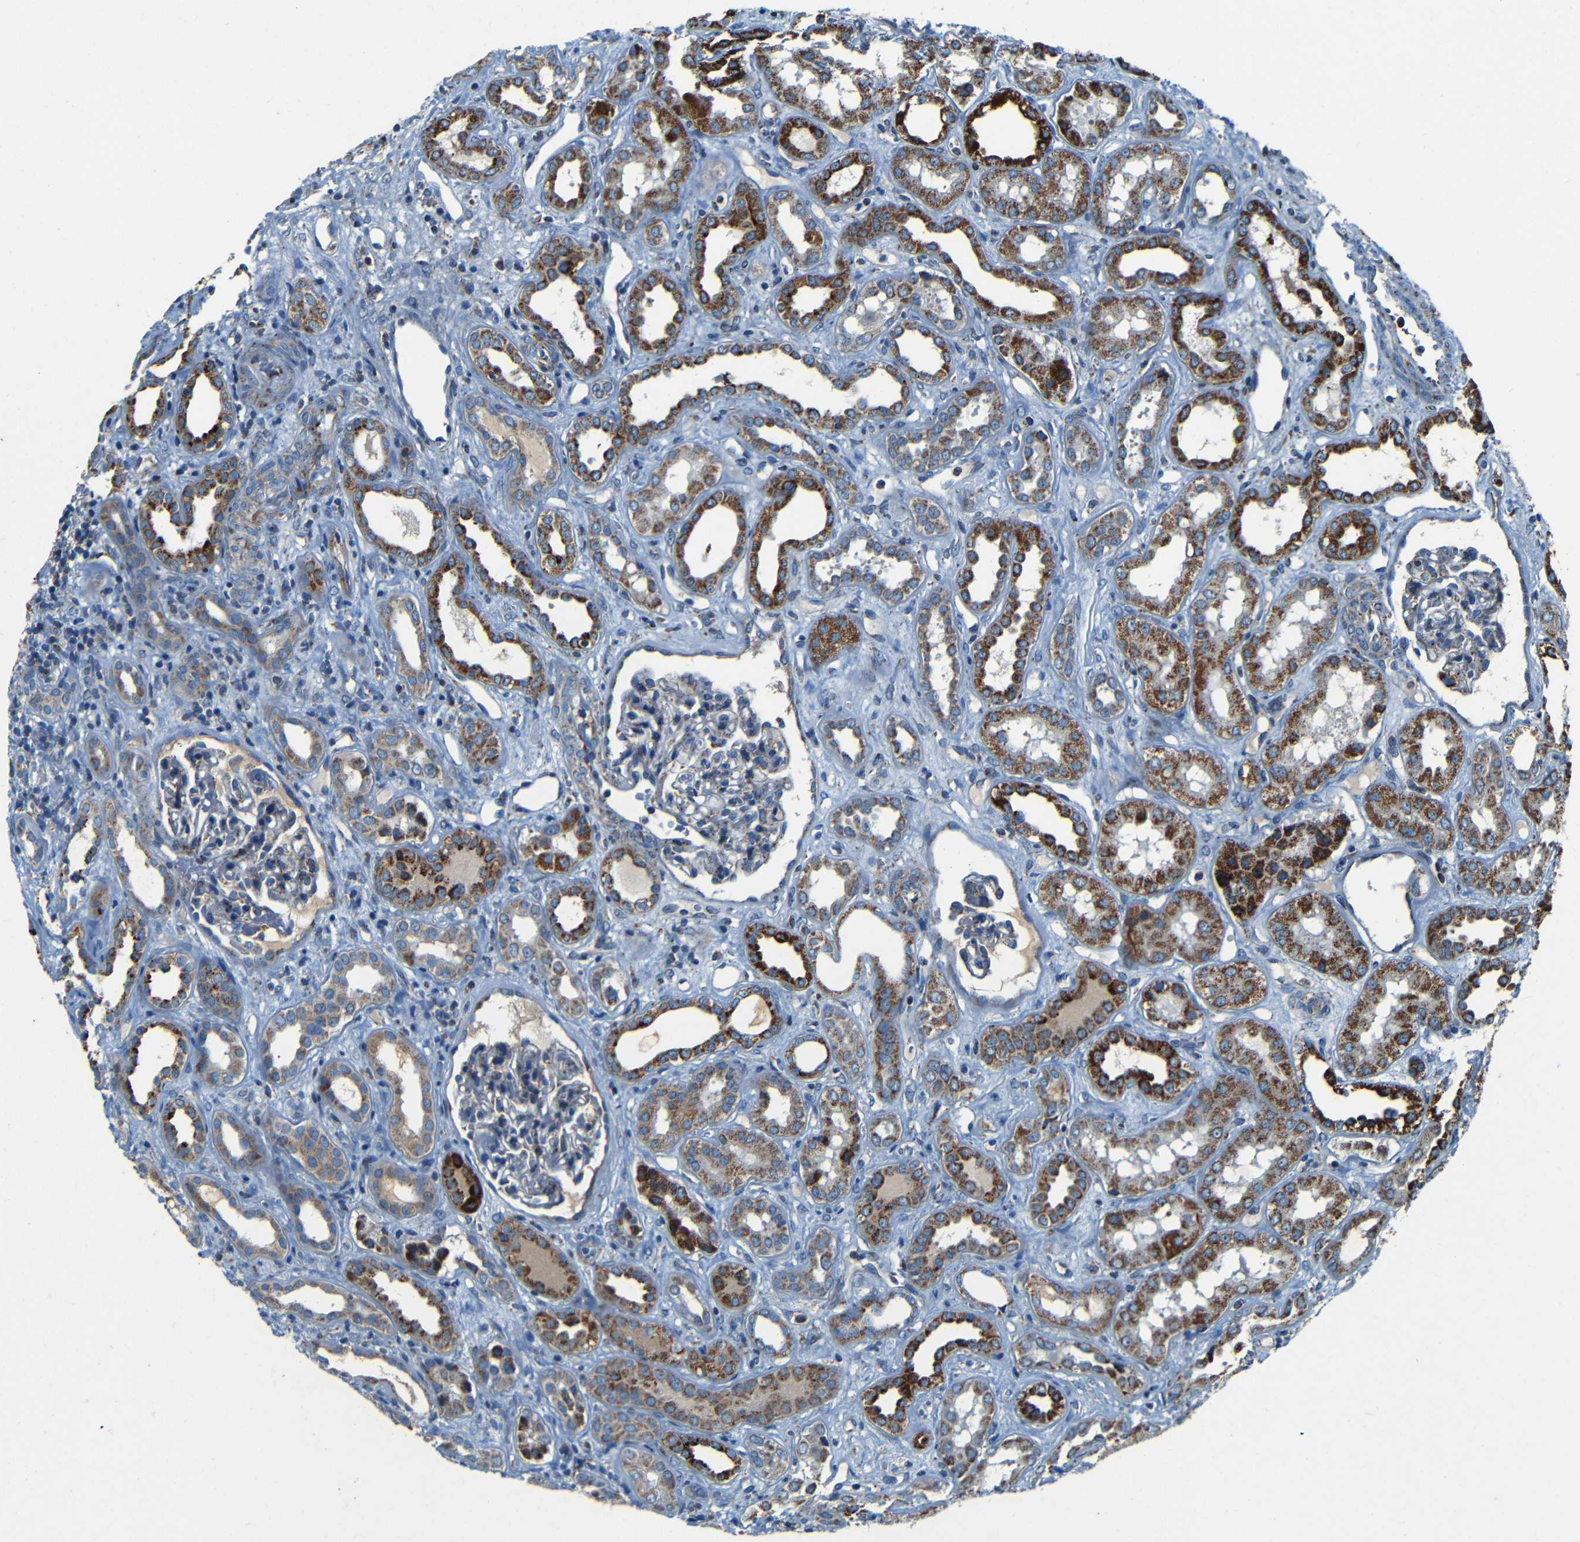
{"staining": {"intensity": "moderate", "quantity": "<25%", "location": "cytoplasmic/membranous"}, "tissue": "kidney", "cell_type": "Cells in glomeruli", "image_type": "normal", "snomed": [{"axis": "morphology", "description": "Normal tissue, NOS"}, {"axis": "topography", "description": "Kidney"}], "caption": "Kidney stained with DAB (3,3'-diaminobenzidine) IHC shows low levels of moderate cytoplasmic/membranous staining in approximately <25% of cells in glomeruli. (DAB (3,3'-diaminobenzidine) = brown stain, brightfield microscopy at high magnification).", "gene": "WSCD2", "patient": {"sex": "male", "age": 59}}